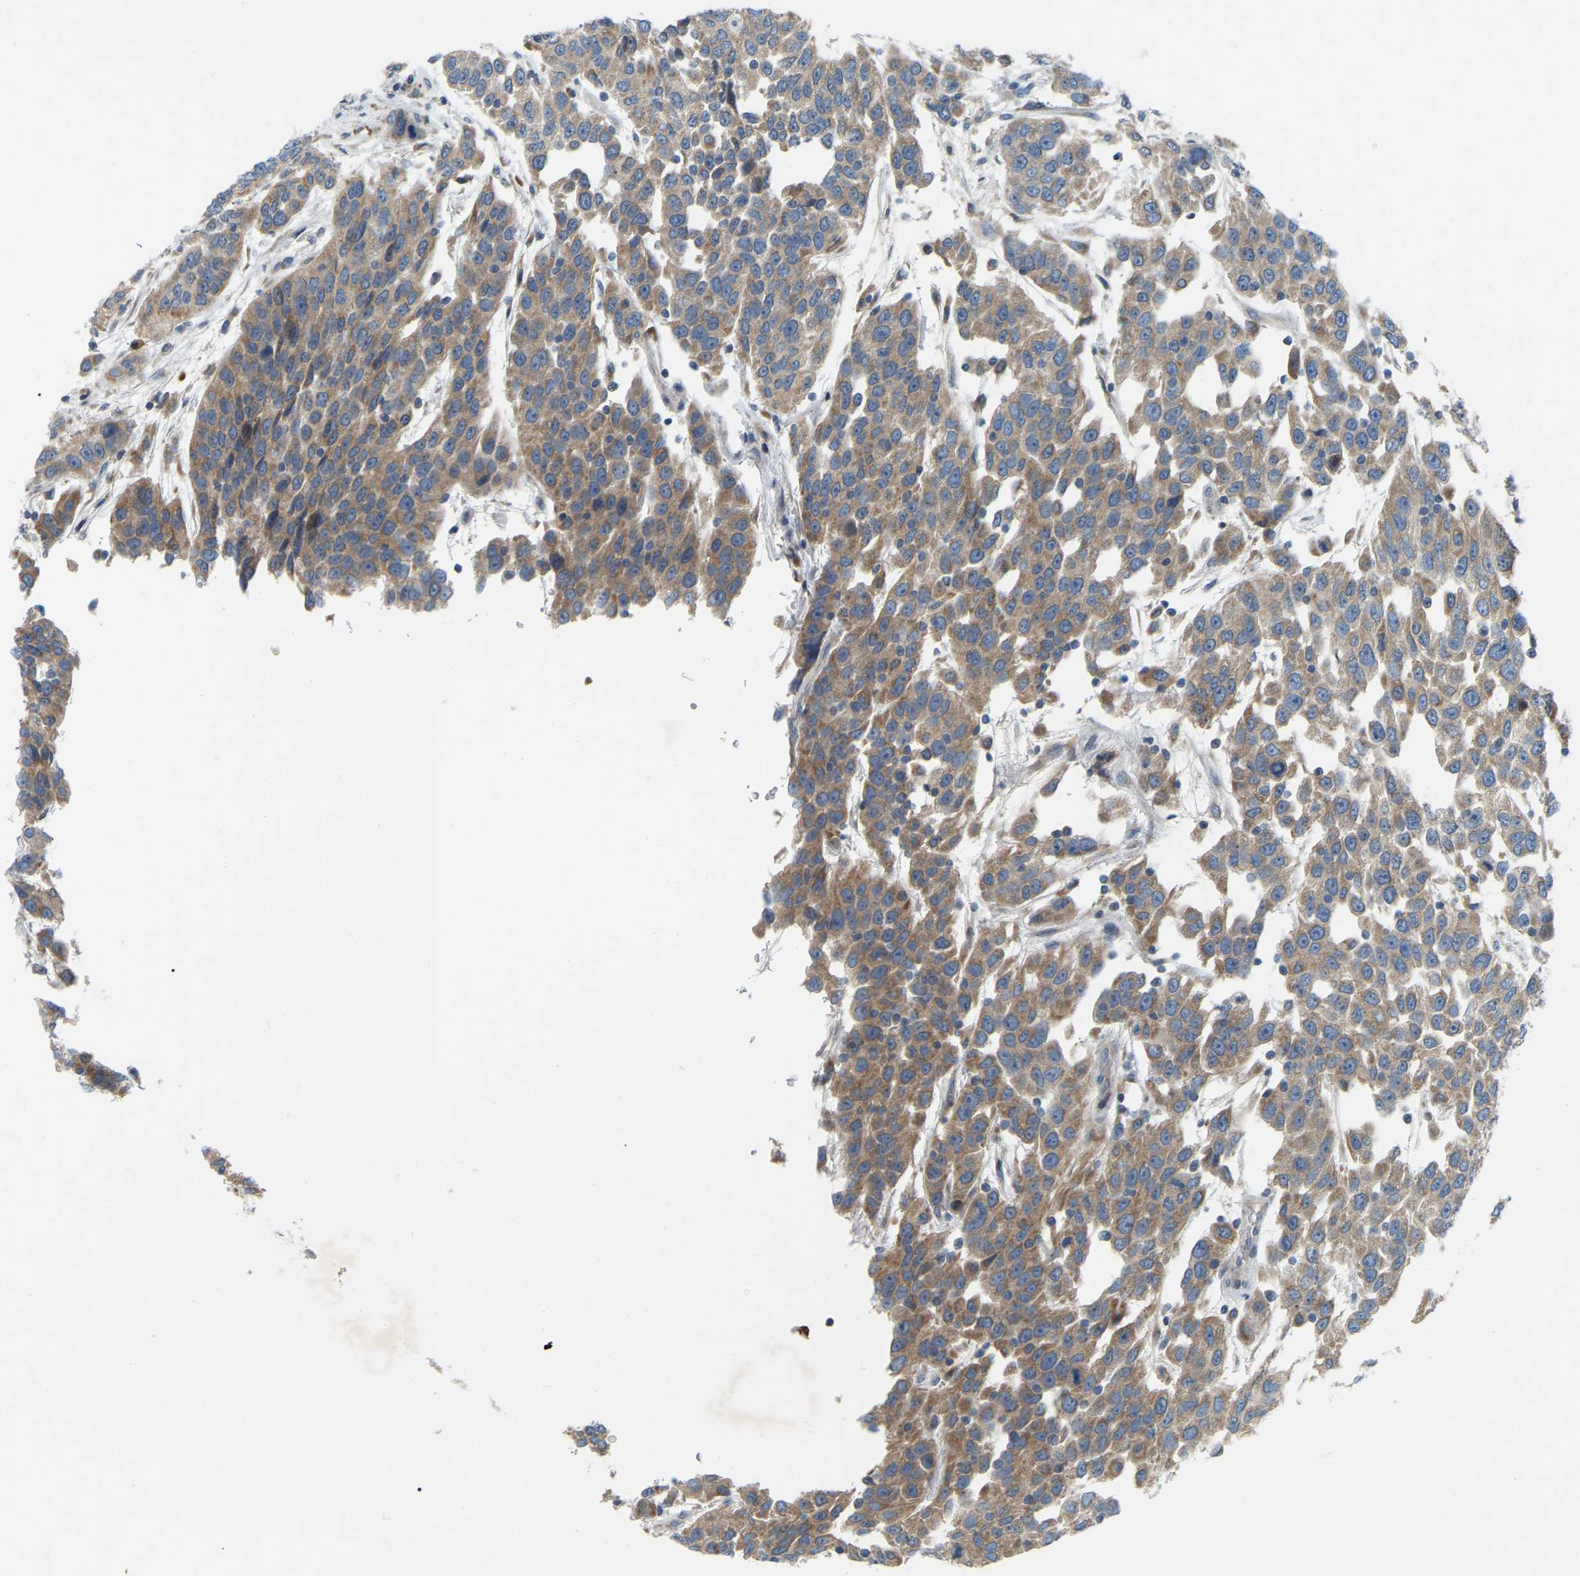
{"staining": {"intensity": "moderate", "quantity": ">75%", "location": "cytoplasmic/membranous"}, "tissue": "urothelial cancer", "cell_type": "Tumor cells", "image_type": "cancer", "snomed": [{"axis": "morphology", "description": "Urothelial carcinoma, High grade"}, {"axis": "topography", "description": "Urinary bladder"}], "caption": "The immunohistochemical stain labels moderate cytoplasmic/membranous positivity in tumor cells of urothelial cancer tissue.", "gene": "PARL", "patient": {"sex": "female", "age": 80}}